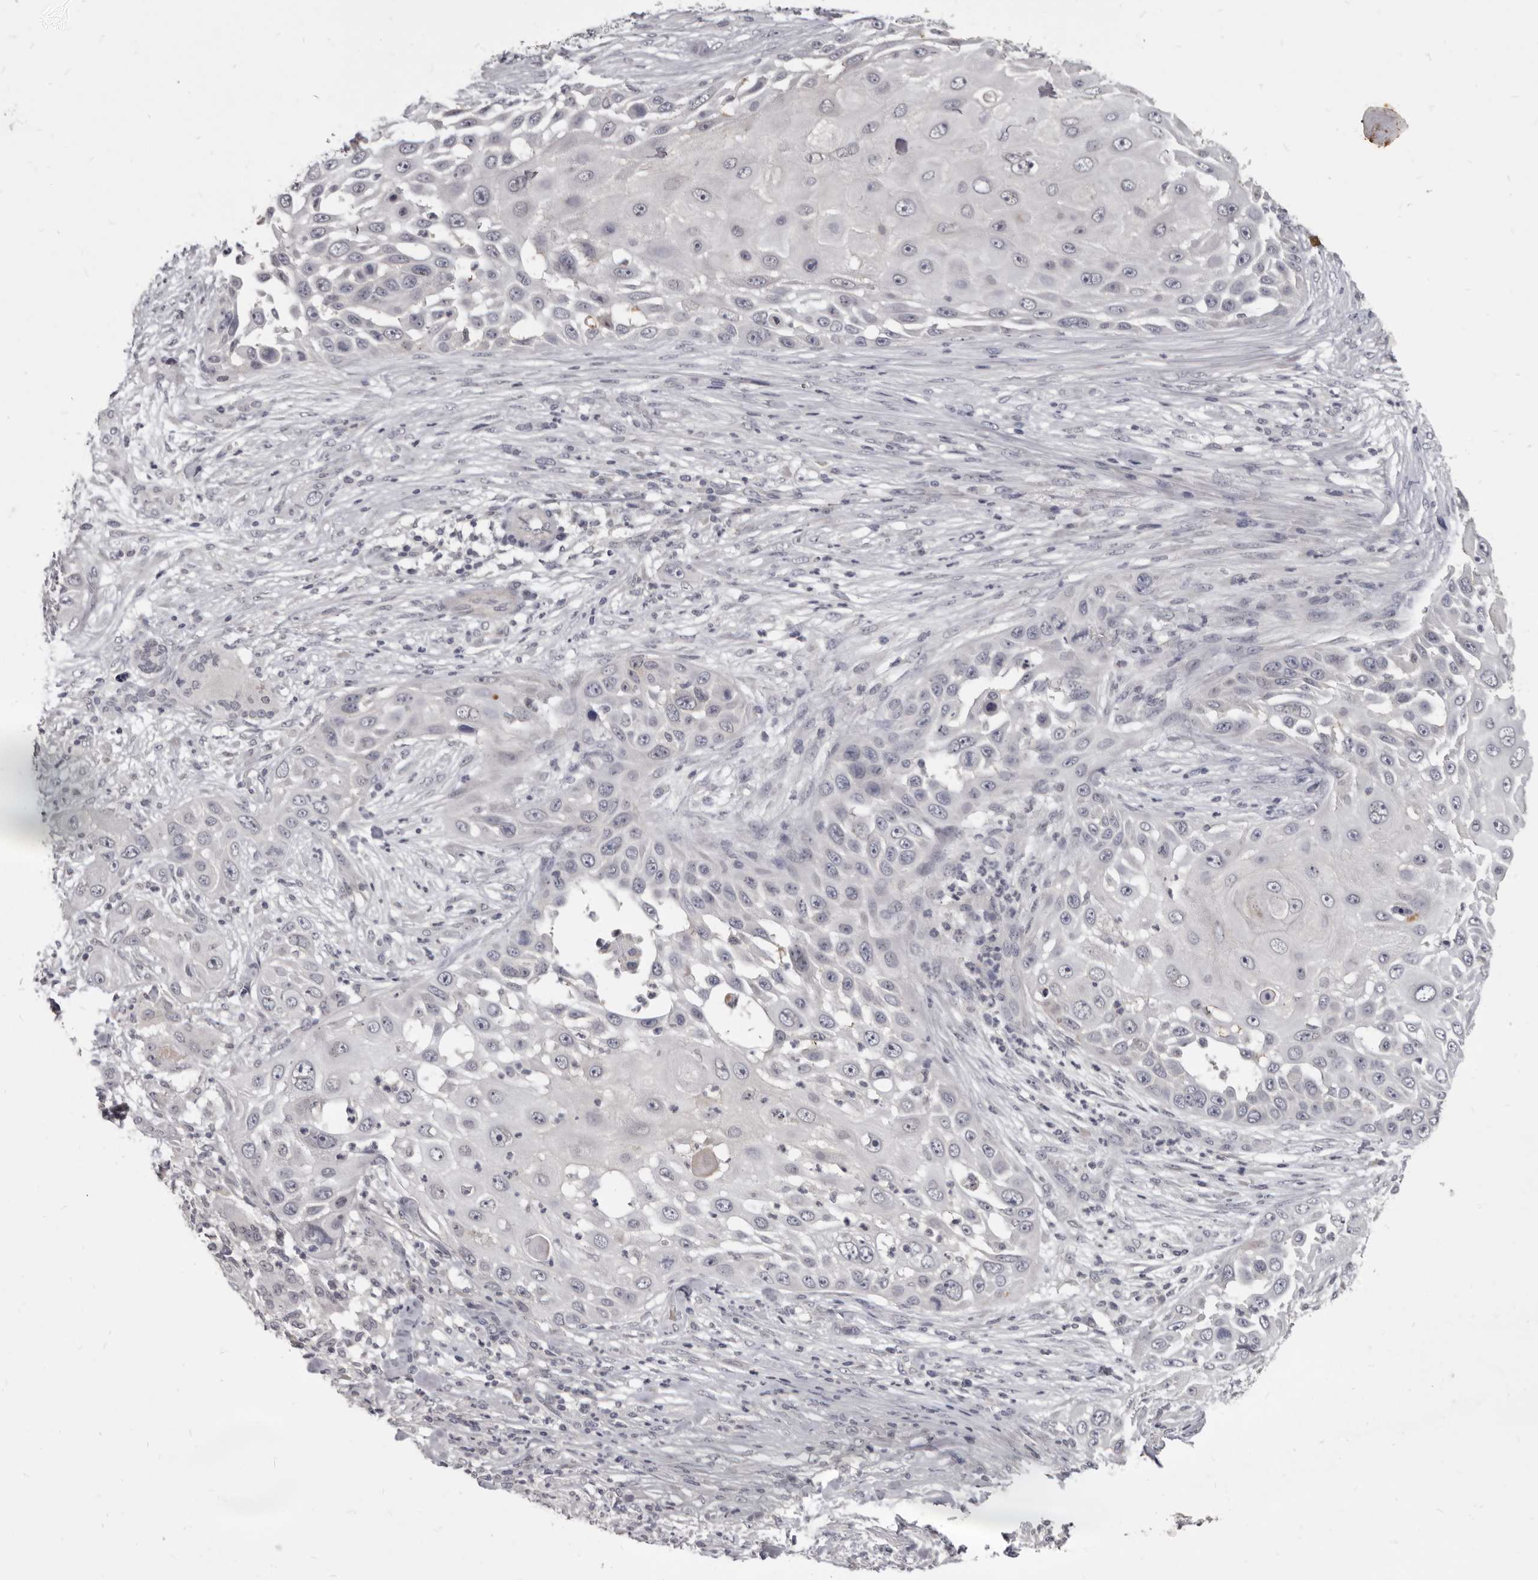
{"staining": {"intensity": "negative", "quantity": "none", "location": "none"}, "tissue": "skin cancer", "cell_type": "Tumor cells", "image_type": "cancer", "snomed": [{"axis": "morphology", "description": "Squamous cell carcinoma, NOS"}, {"axis": "topography", "description": "Skin"}], "caption": "DAB immunohistochemical staining of skin cancer demonstrates no significant positivity in tumor cells. (Stains: DAB immunohistochemistry with hematoxylin counter stain, Microscopy: brightfield microscopy at high magnification).", "gene": "SULT1E1", "patient": {"sex": "female", "age": 44}}